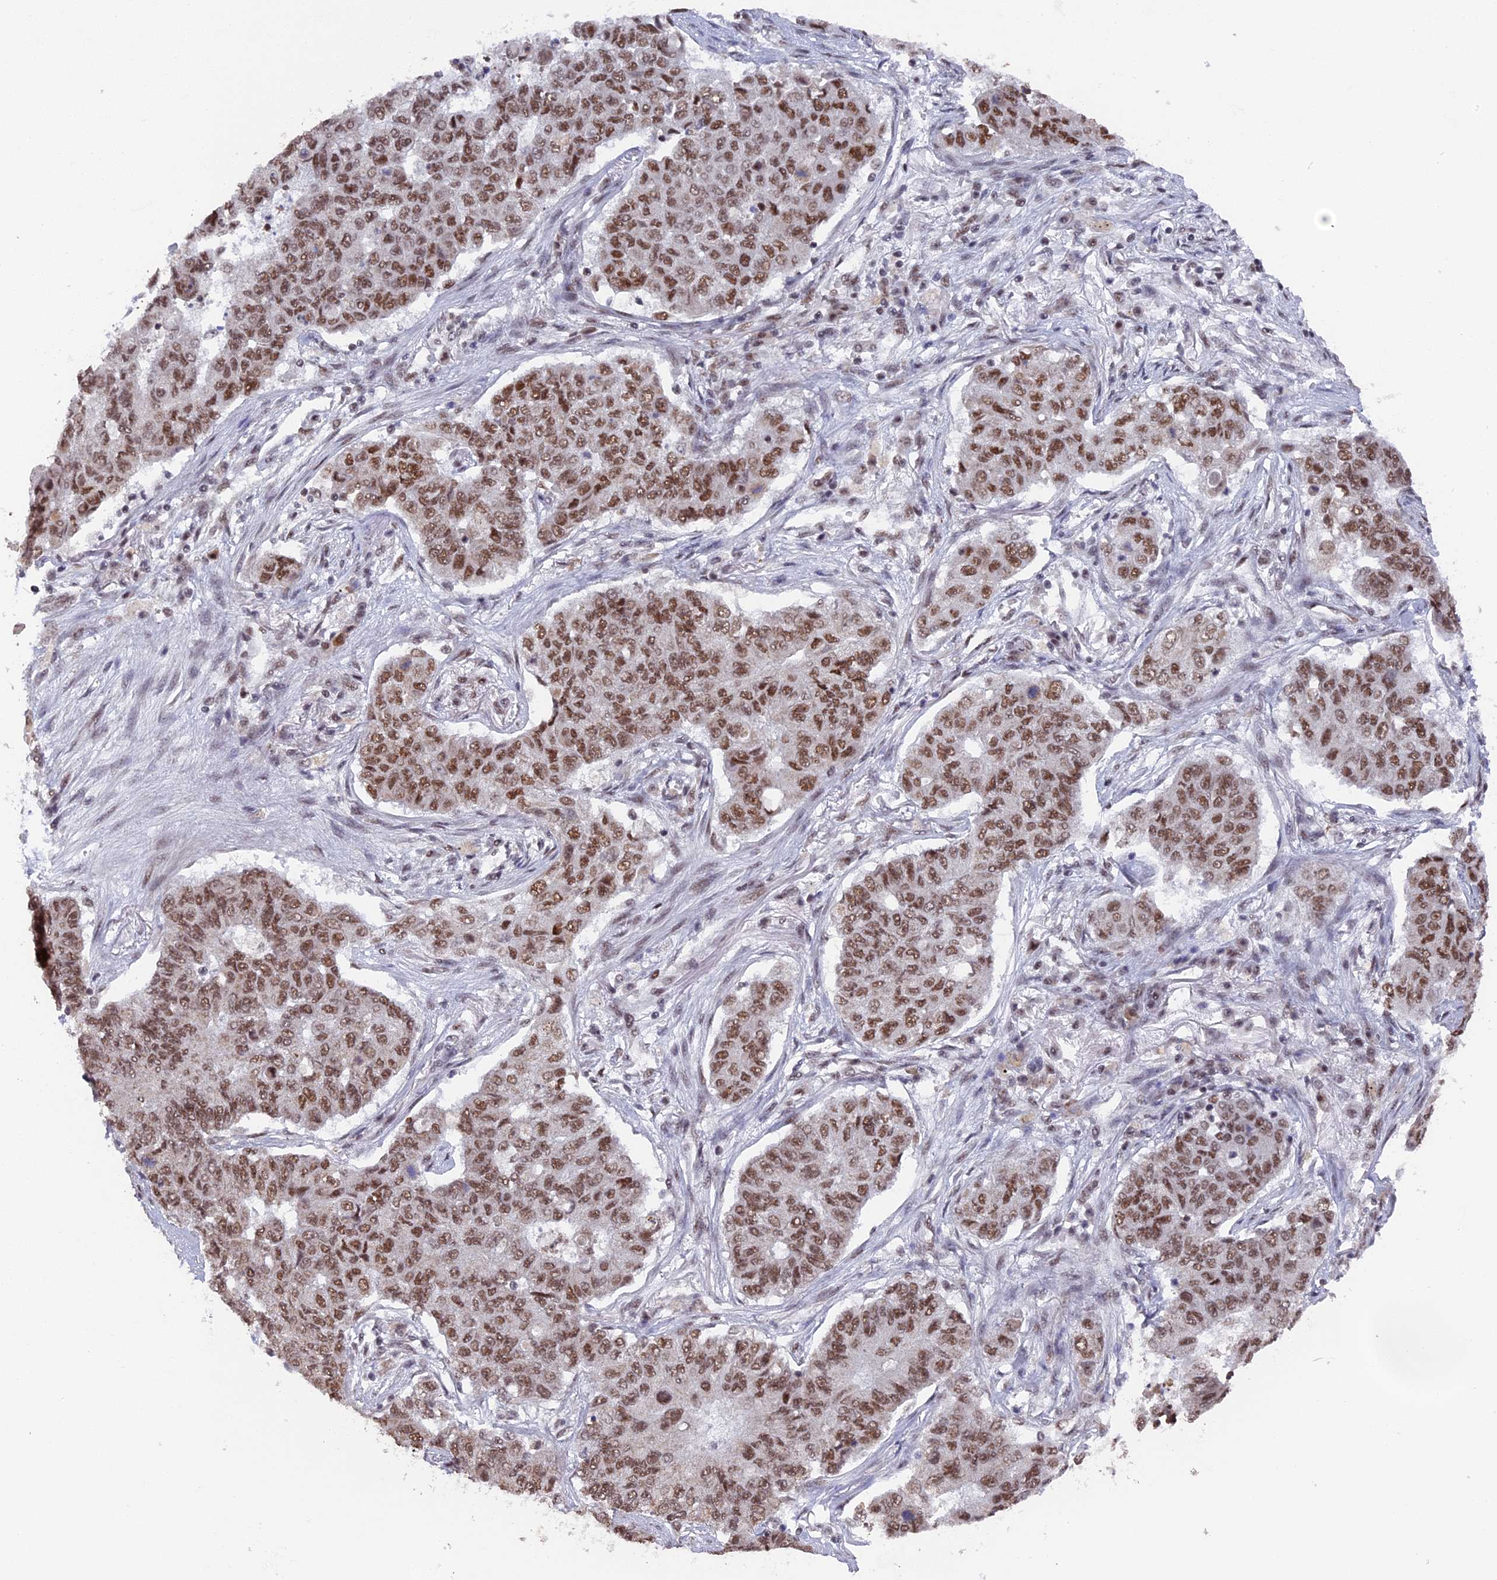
{"staining": {"intensity": "moderate", "quantity": ">75%", "location": "nuclear"}, "tissue": "lung cancer", "cell_type": "Tumor cells", "image_type": "cancer", "snomed": [{"axis": "morphology", "description": "Squamous cell carcinoma, NOS"}, {"axis": "topography", "description": "Lung"}], "caption": "This is a photomicrograph of immunohistochemistry (IHC) staining of lung cancer, which shows moderate expression in the nuclear of tumor cells.", "gene": "SF3A2", "patient": {"sex": "male", "age": 74}}